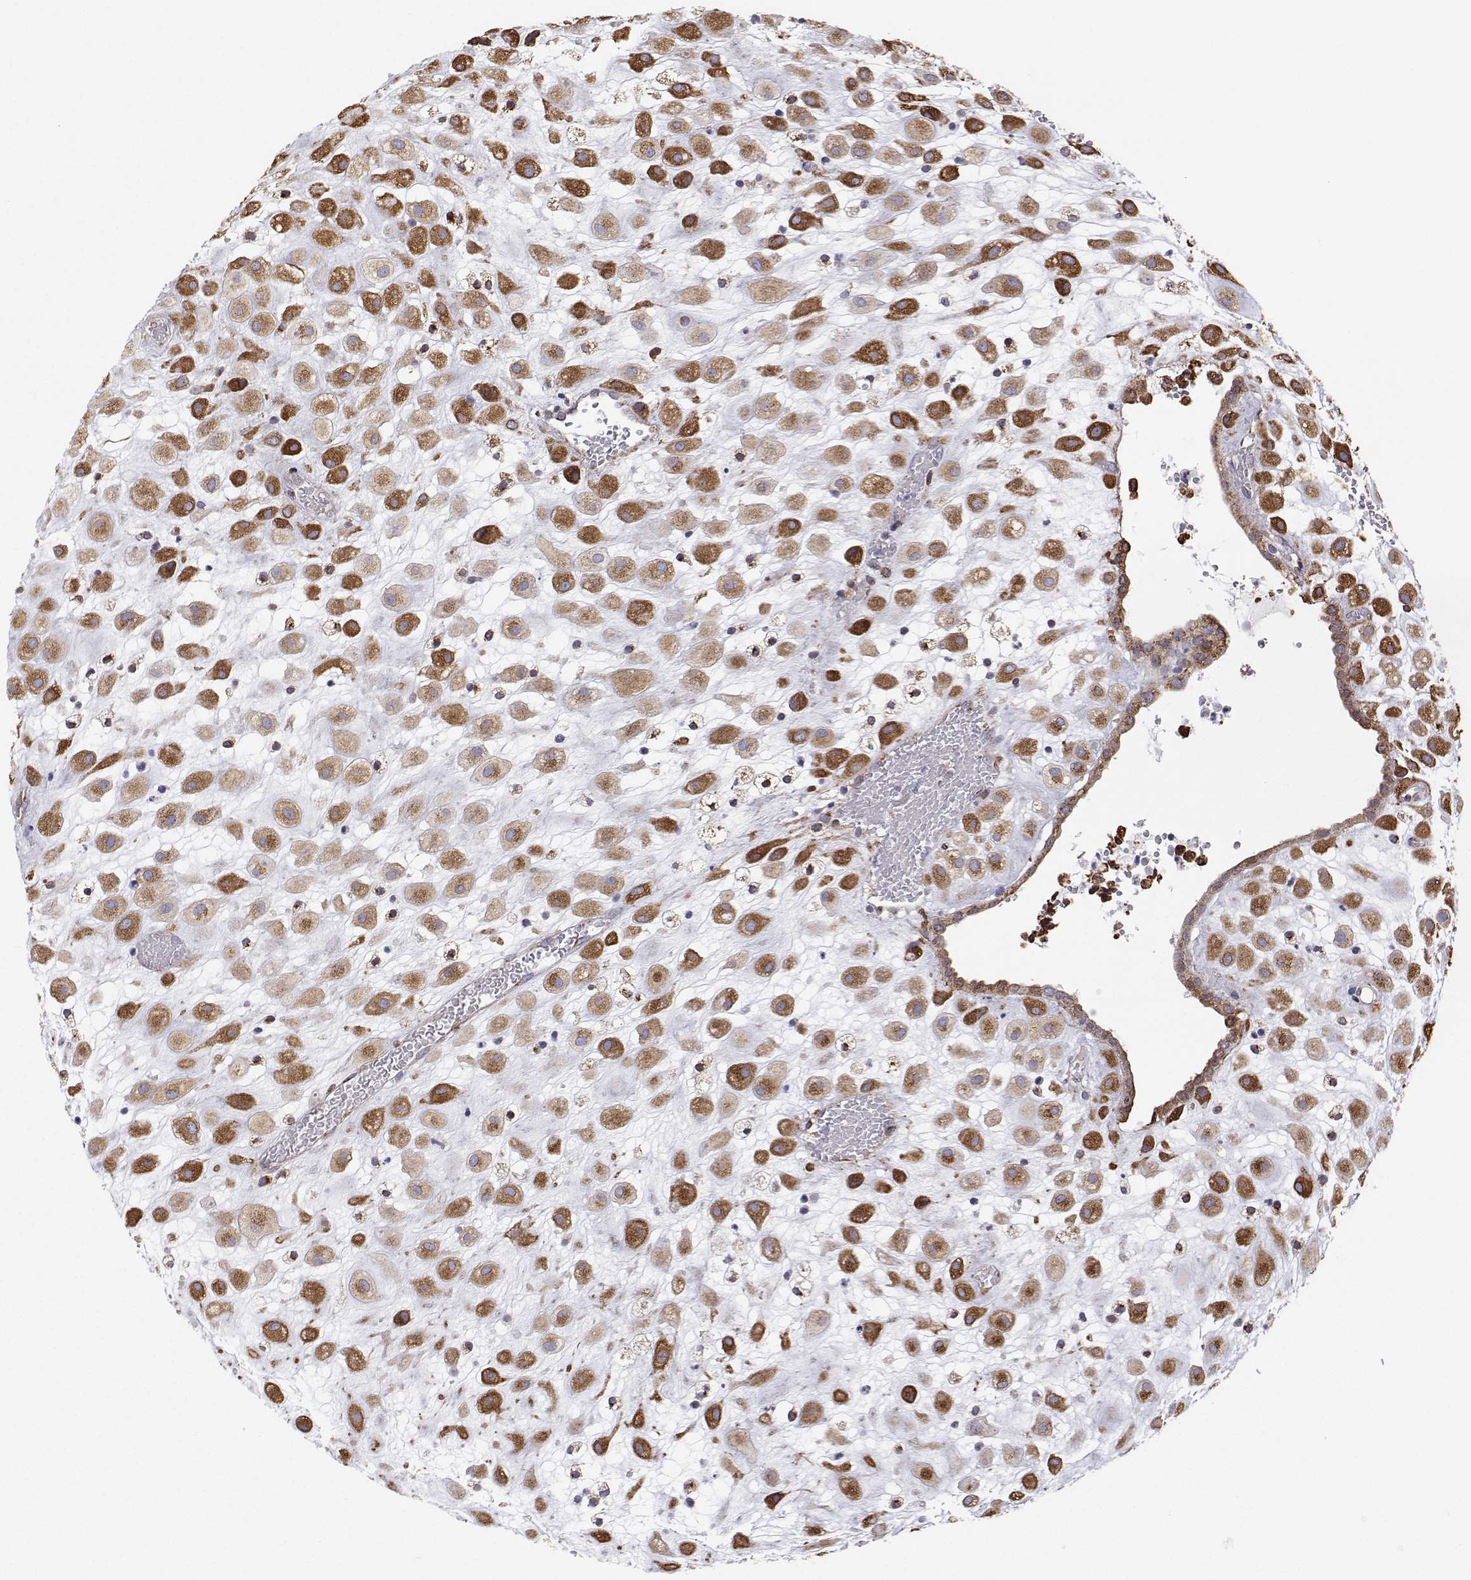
{"staining": {"intensity": "moderate", "quantity": ">75%", "location": "cytoplasmic/membranous"}, "tissue": "placenta", "cell_type": "Decidual cells", "image_type": "normal", "snomed": [{"axis": "morphology", "description": "Normal tissue, NOS"}, {"axis": "topography", "description": "Placenta"}], "caption": "Protein analysis of normal placenta exhibits moderate cytoplasmic/membranous positivity in approximately >75% of decidual cells.", "gene": "STARD13", "patient": {"sex": "female", "age": 24}}